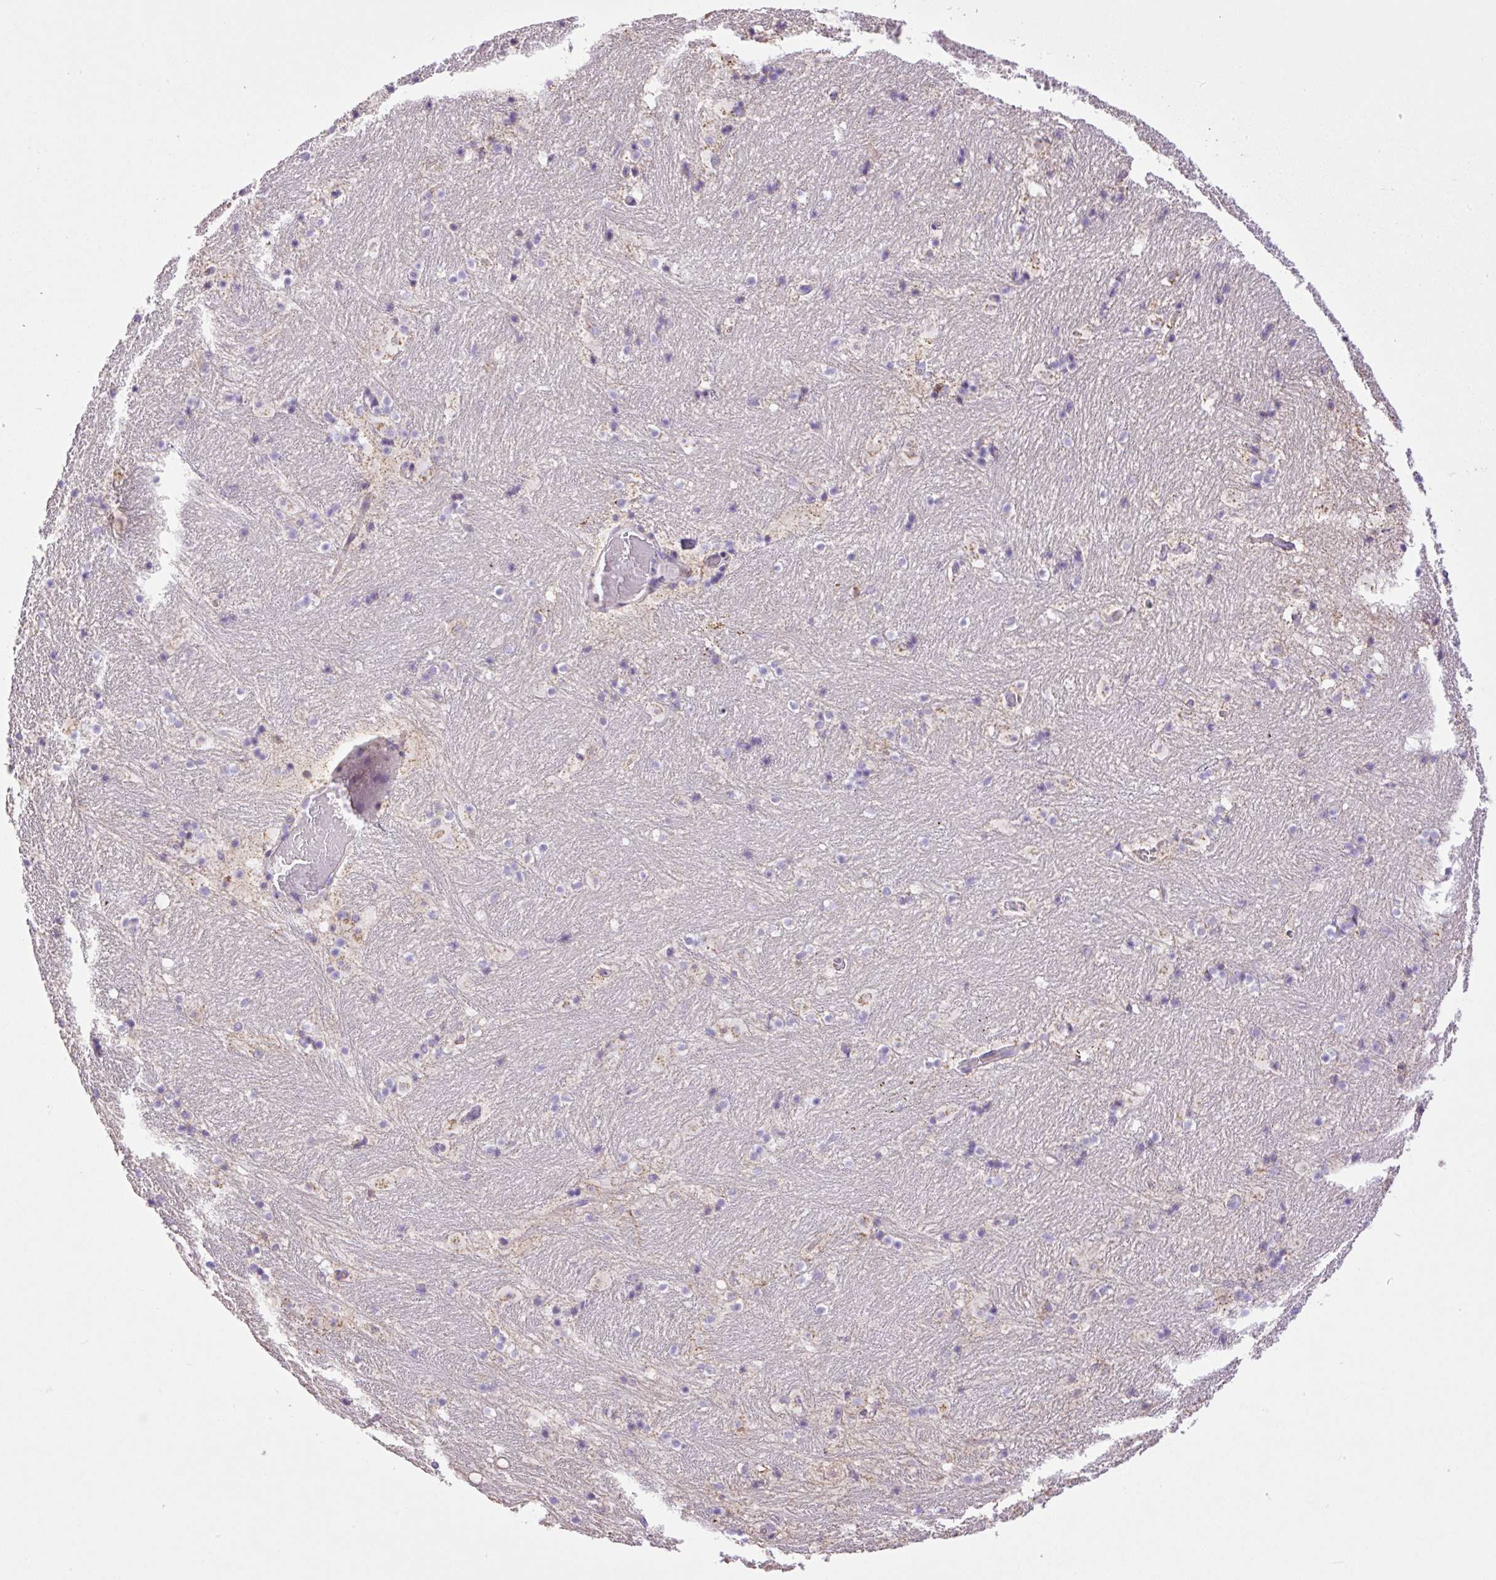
{"staining": {"intensity": "negative", "quantity": "none", "location": "none"}, "tissue": "caudate", "cell_type": "Glial cells", "image_type": "normal", "snomed": [{"axis": "morphology", "description": "Normal tissue, NOS"}, {"axis": "topography", "description": "Lateral ventricle wall"}], "caption": "High magnification brightfield microscopy of unremarkable caudate stained with DAB (3,3'-diaminobenzidine) (brown) and counterstained with hematoxylin (blue): glial cells show no significant staining.", "gene": "NF1", "patient": {"sex": "male", "age": 37}}